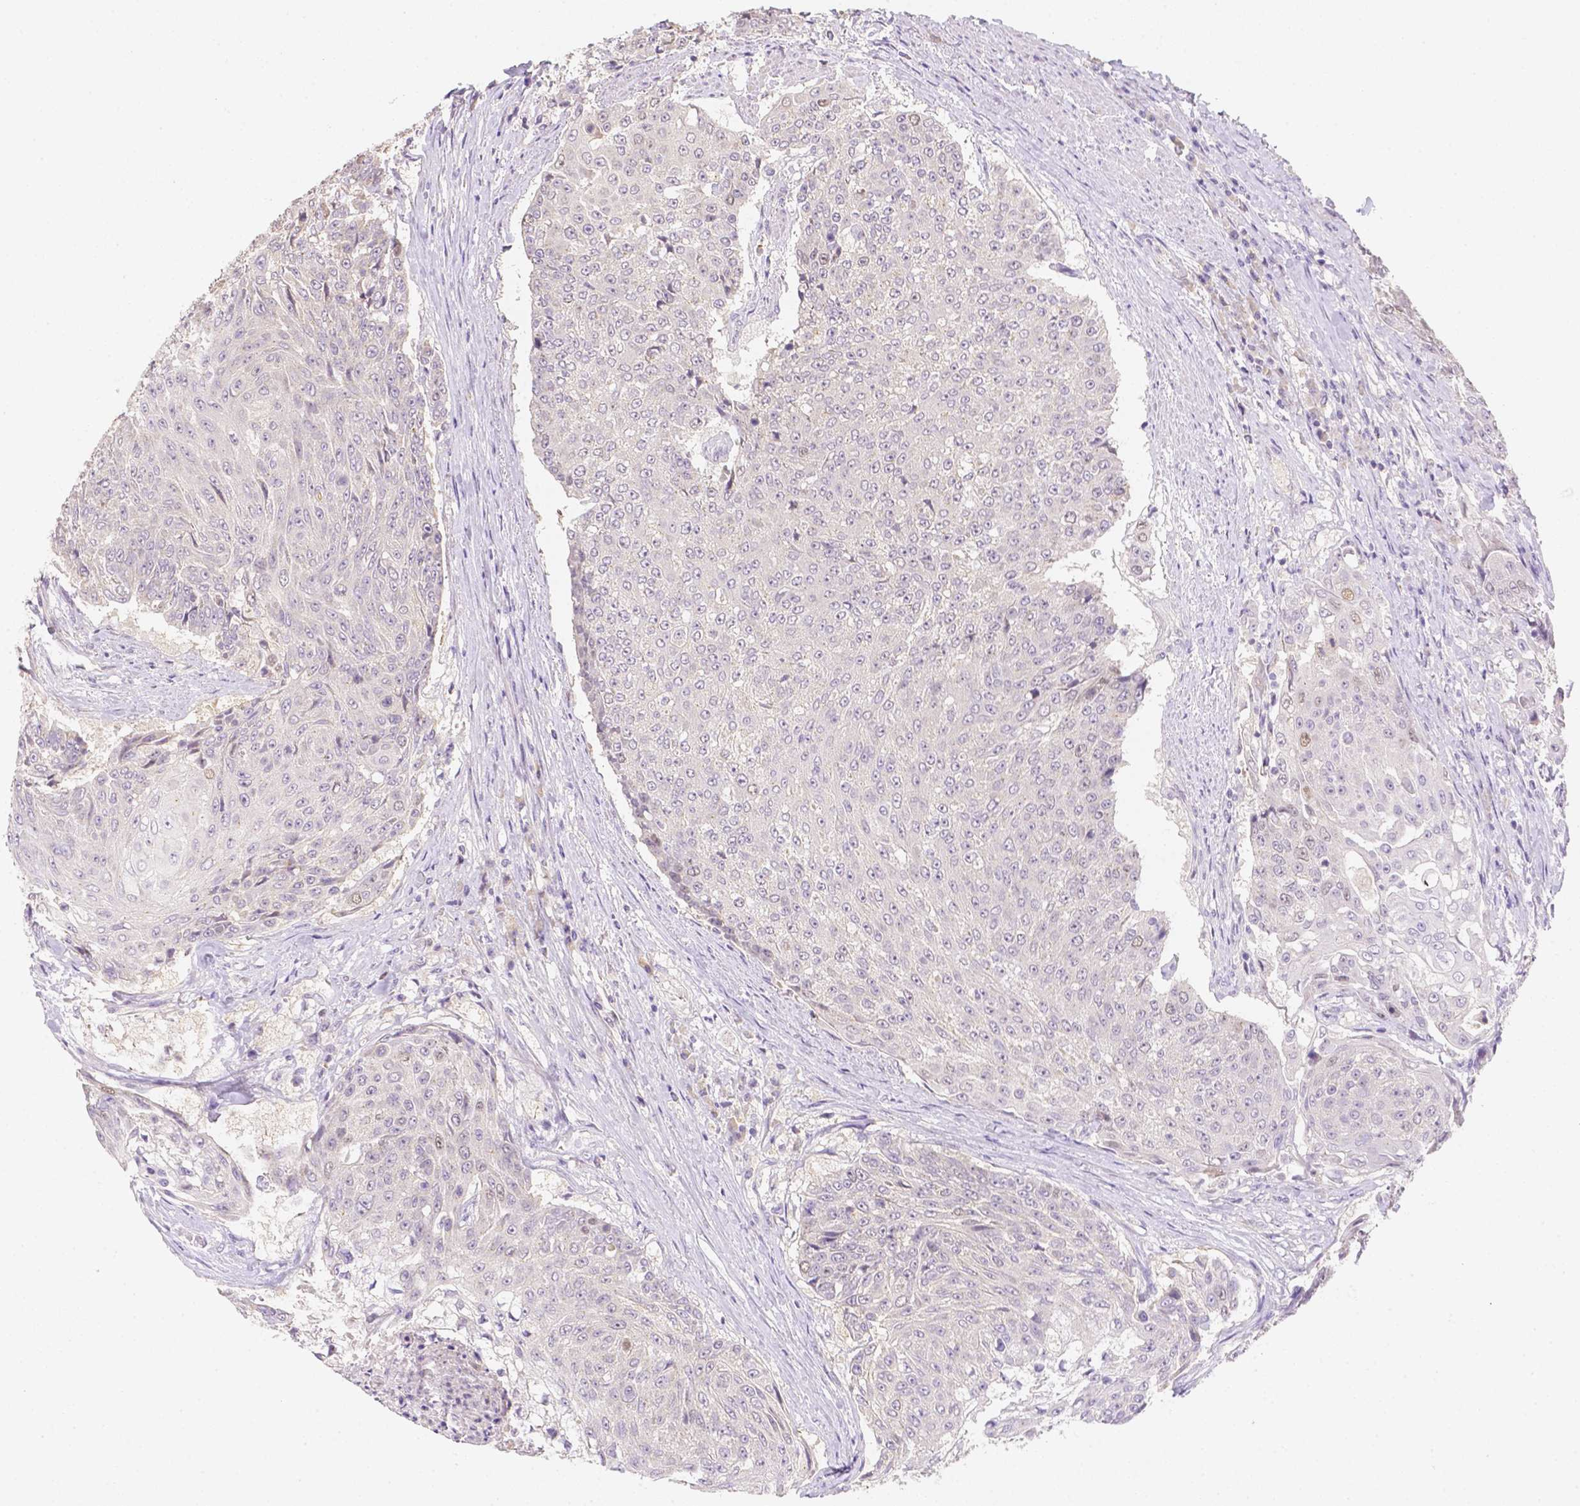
{"staining": {"intensity": "negative", "quantity": "none", "location": "none"}, "tissue": "urothelial cancer", "cell_type": "Tumor cells", "image_type": "cancer", "snomed": [{"axis": "morphology", "description": "Urothelial carcinoma, High grade"}, {"axis": "topography", "description": "Urinary bladder"}], "caption": "Urothelial cancer stained for a protein using immunohistochemistry shows no positivity tumor cells.", "gene": "C10orf67", "patient": {"sex": "female", "age": 63}}